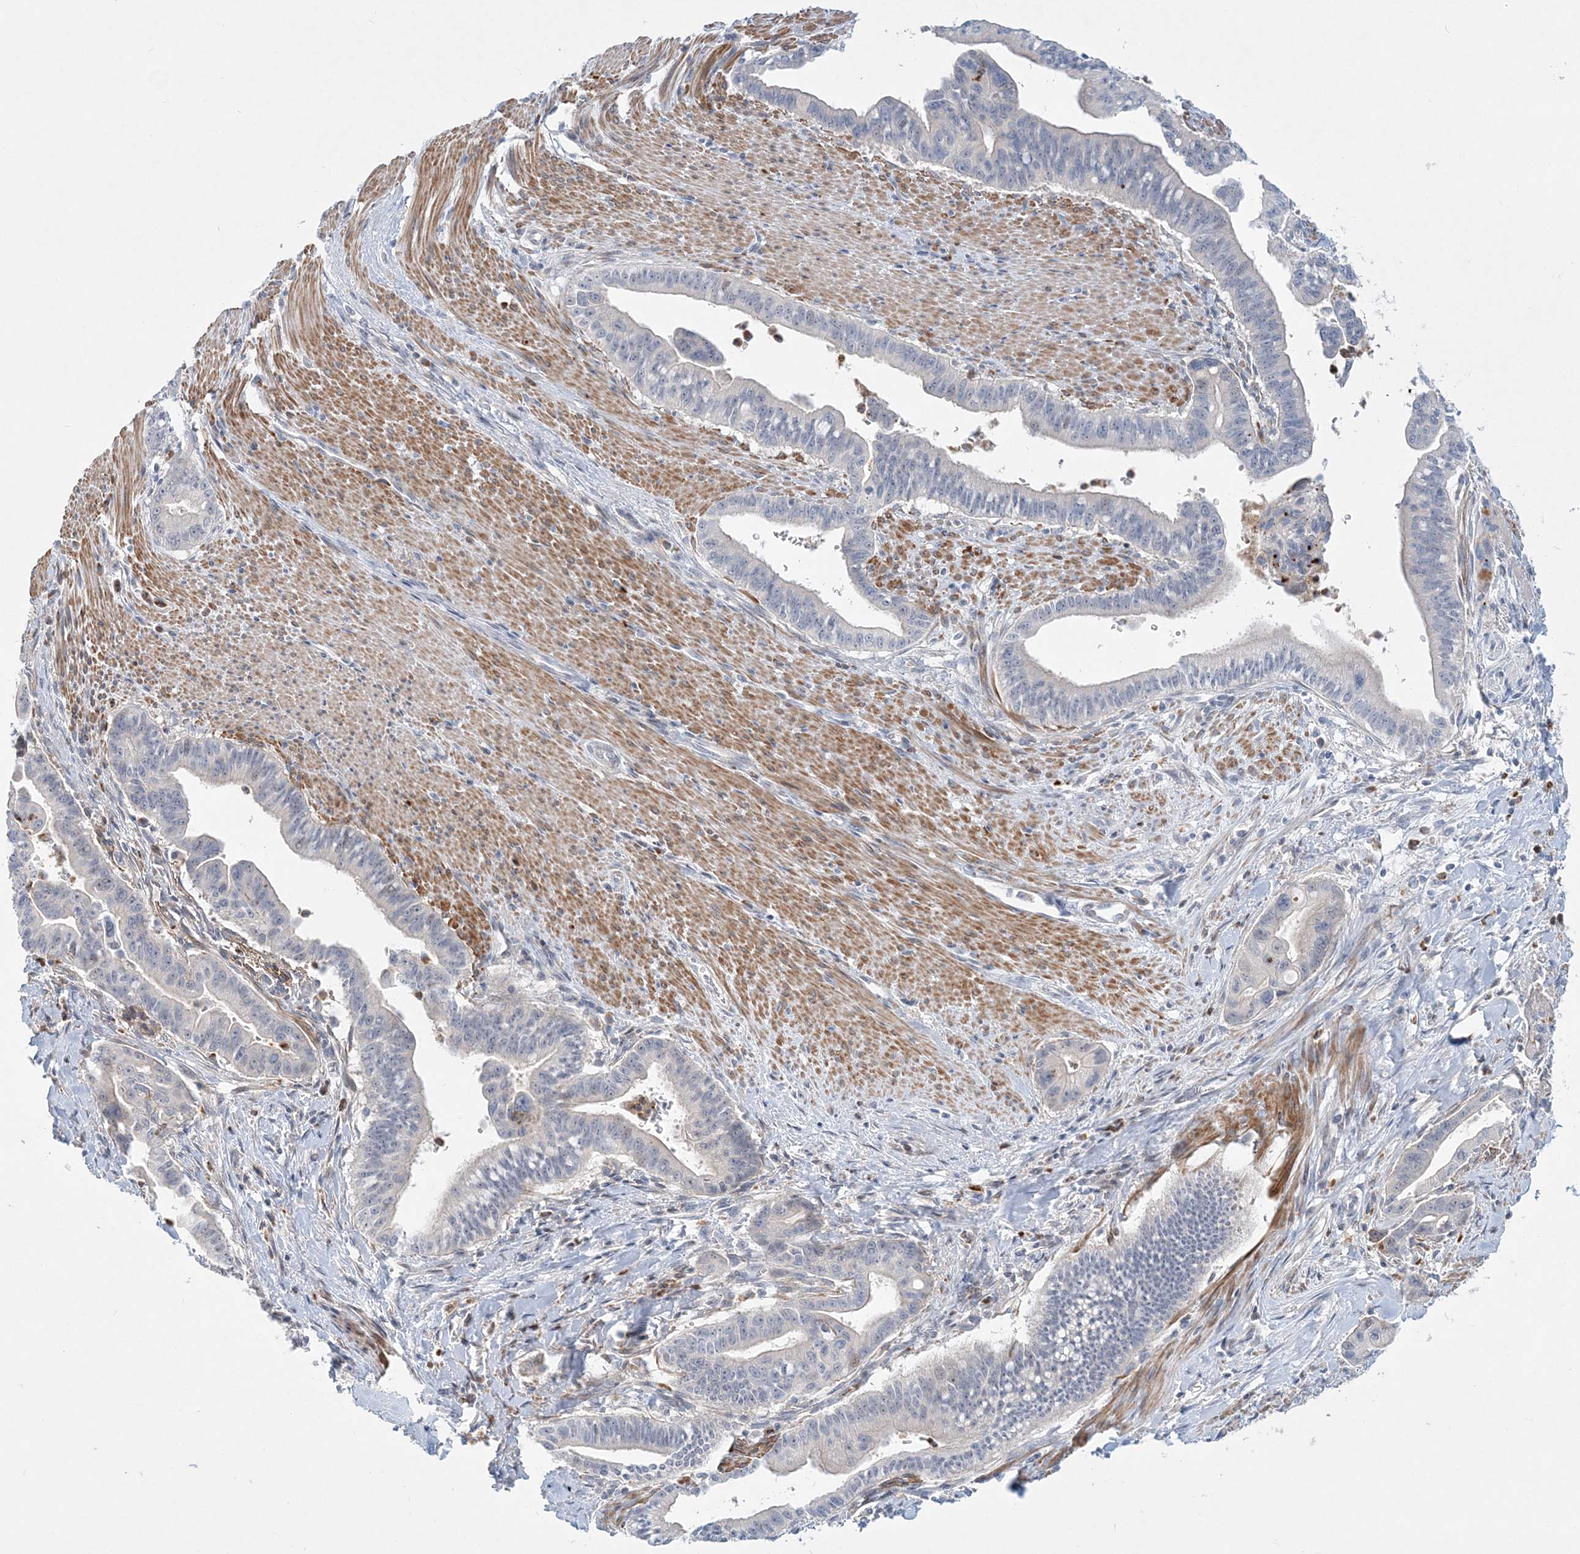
{"staining": {"intensity": "negative", "quantity": "none", "location": "none"}, "tissue": "pancreatic cancer", "cell_type": "Tumor cells", "image_type": "cancer", "snomed": [{"axis": "morphology", "description": "Adenocarcinoma, NOS"}, {"axis": "topography", "description": "Pancreas"}], "caption": "An image of human pancreatic cancer (adenocarcinoma) is negative for staining in tumor cells.", "gene": "DNAH5", "patient": {"sex": "male", "age": 70}}